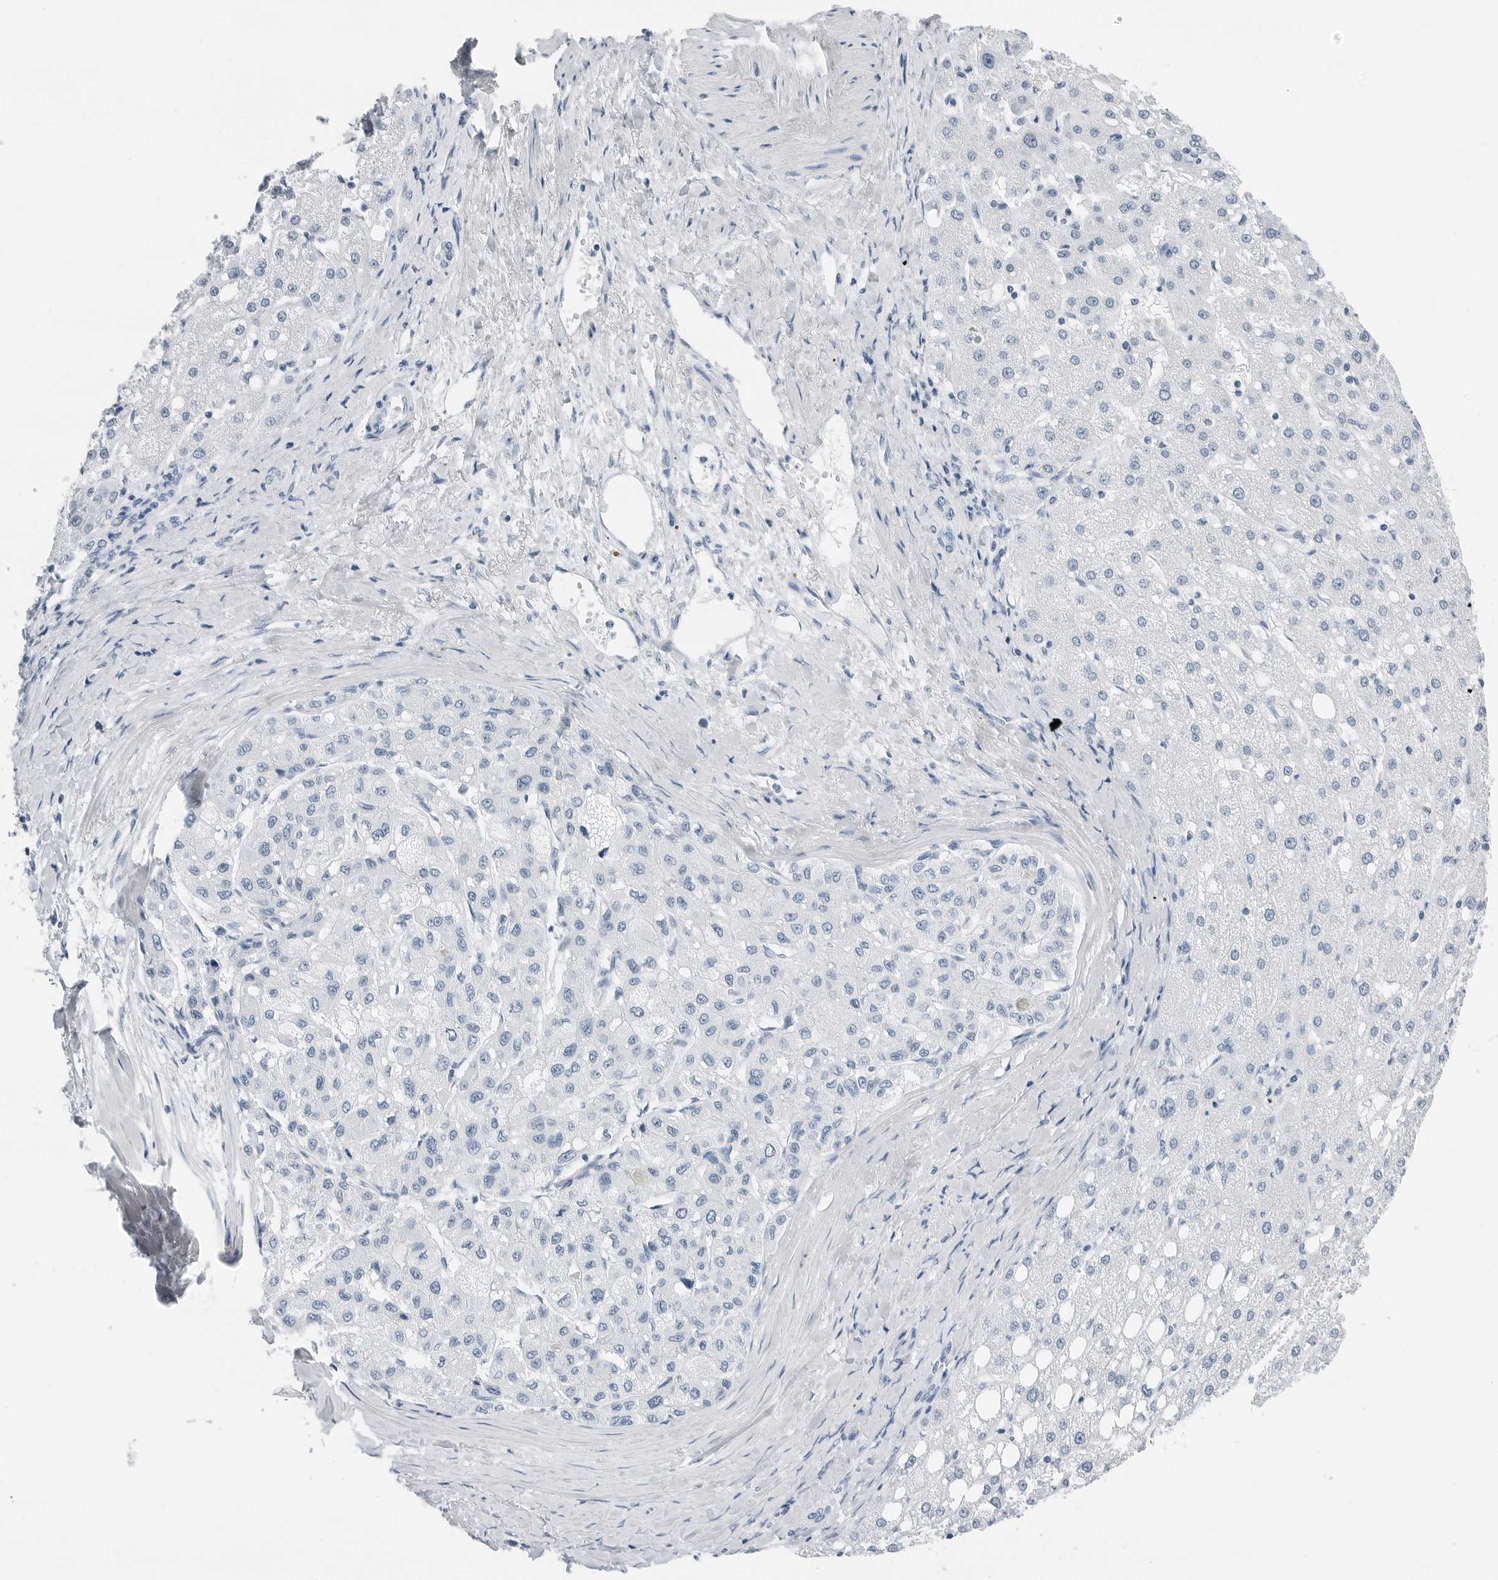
{"staining": {"intensity": "negative", "quantity": "none", "location": "none"}, "tissue": "liver cancer", "cell_type": "Tumor cells", "image_type": "cancer", "snomed": [{"axis": "morphology", "description": "Carcinoma, Hepatocellular, NOS"}, {"axis": "topography", "description": "Liver"}], "caption": "Human liver hepatocellular carcinoma stained for a protein using immunohistochemistry exhibits no positivity in tumor cells.", "gene": "SLPI", "patient": {"sex": "male", "age": 80}}